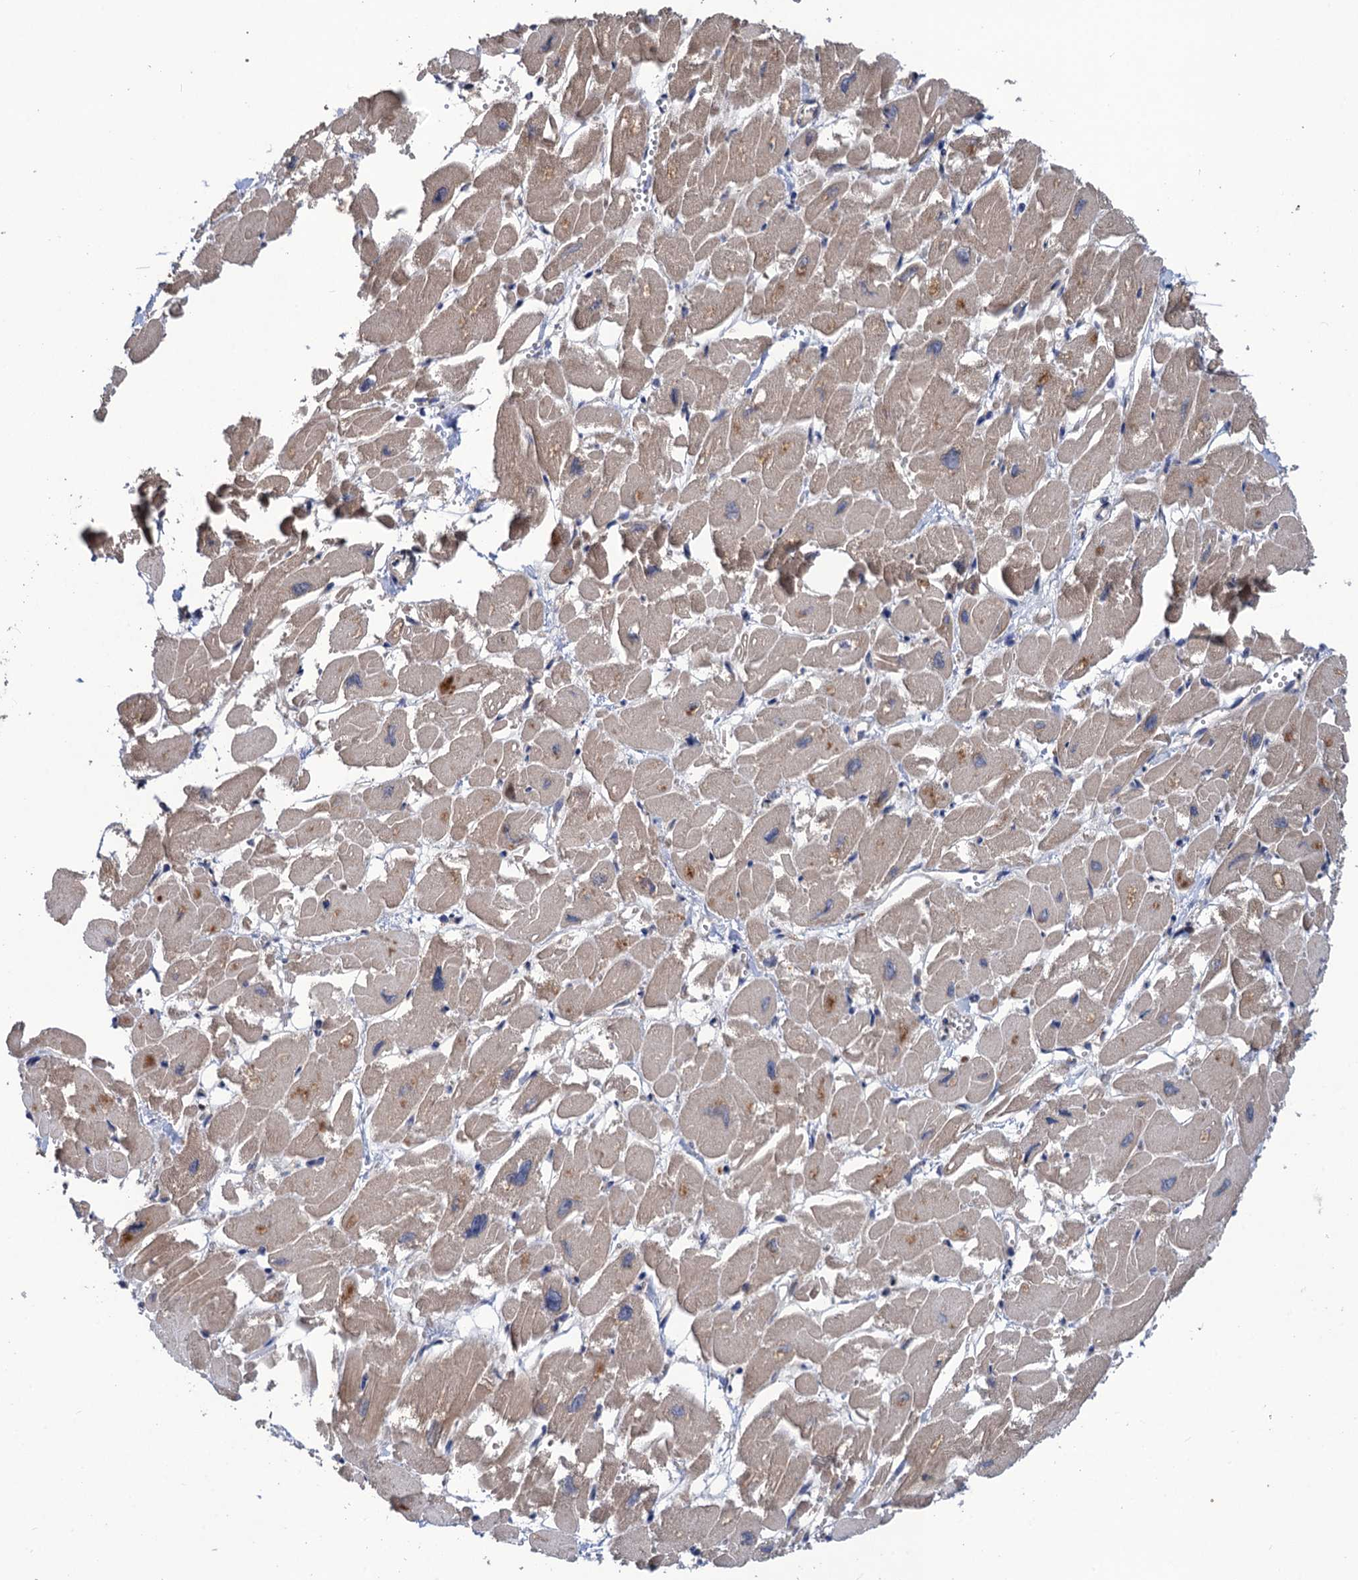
{"staining": {"intensity": "weak", "quantity": "25%-75%", "location": "cytoplasmic/membranous"}, "tissue": "heart muscle", "cell_type": "Cardiomyocytes", "image_type": "normal", "snomed": [{"axis": "morphology", "description": "Normal tissue, NOS"}, {"axis": "topography", "description": "Heart"}], "caption": "Weak cytoplasmic/membranous positivity is appreciated in approximately 25%-75% of cardiomyocytes in benign heart muscle.", "gene": "DGKA", "patient": {"sex": "male", "age": 54}}